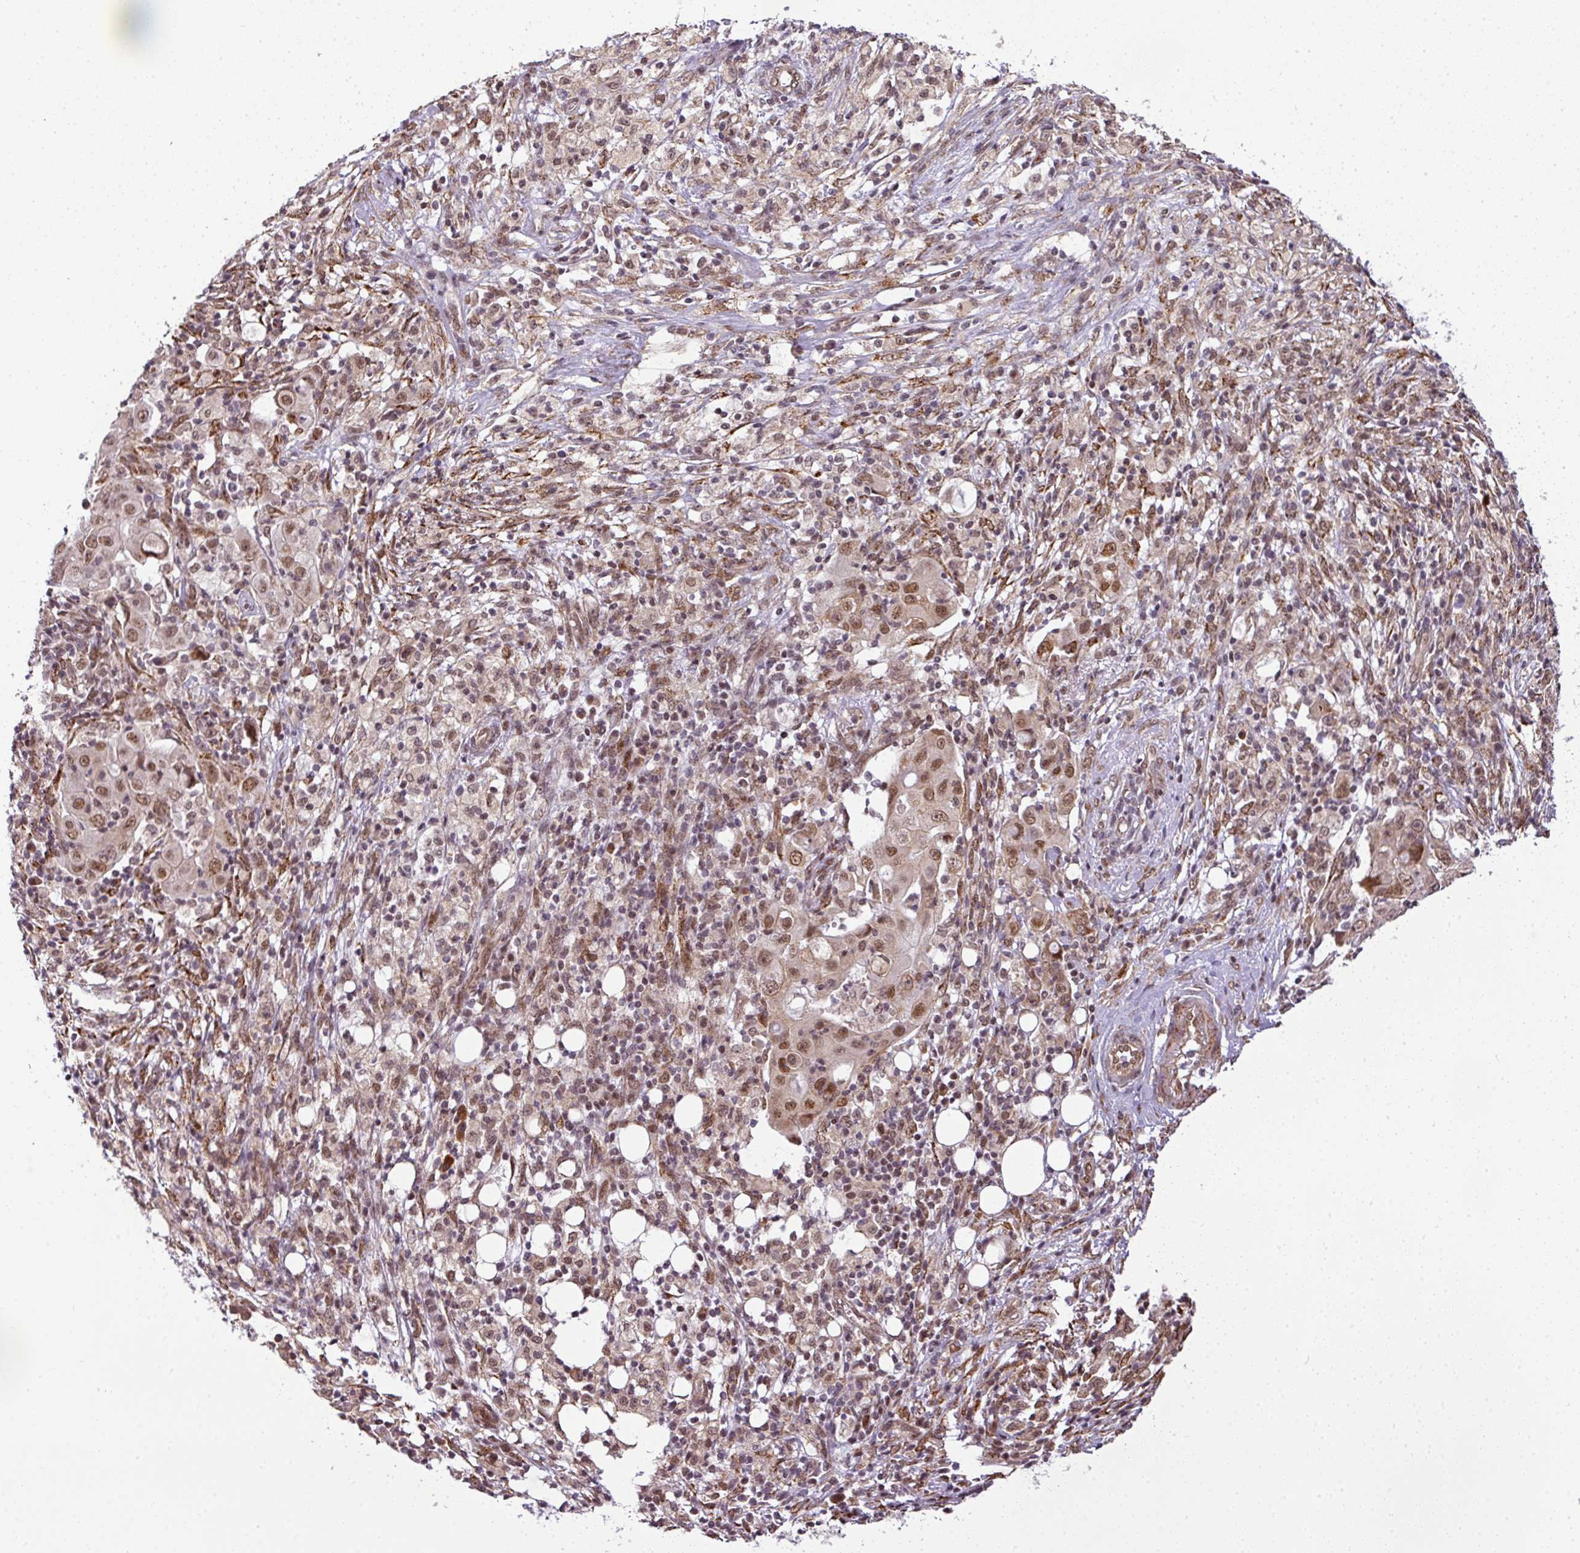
{"staining": {"intensity": "moderate", "quantity": ">75%", "location": "nuclear"}, "tissue": "ovarian cancer", "cell_type": "Tumor cells", "image_type": "cancer", "snomed": [{"axis": "morphology", "description": "Carcinoma, endometroid"}, {"axis": "topography", "description": "Ovary"}], "caption": "Protein analysis of ovarian cancer (endometroid carcinoma) tissue reveals moderate nuclear positivity in approximately >75% of tumor cells.", "gene": "C1orf226", "patient": {"sex": "female", "age": 42}}